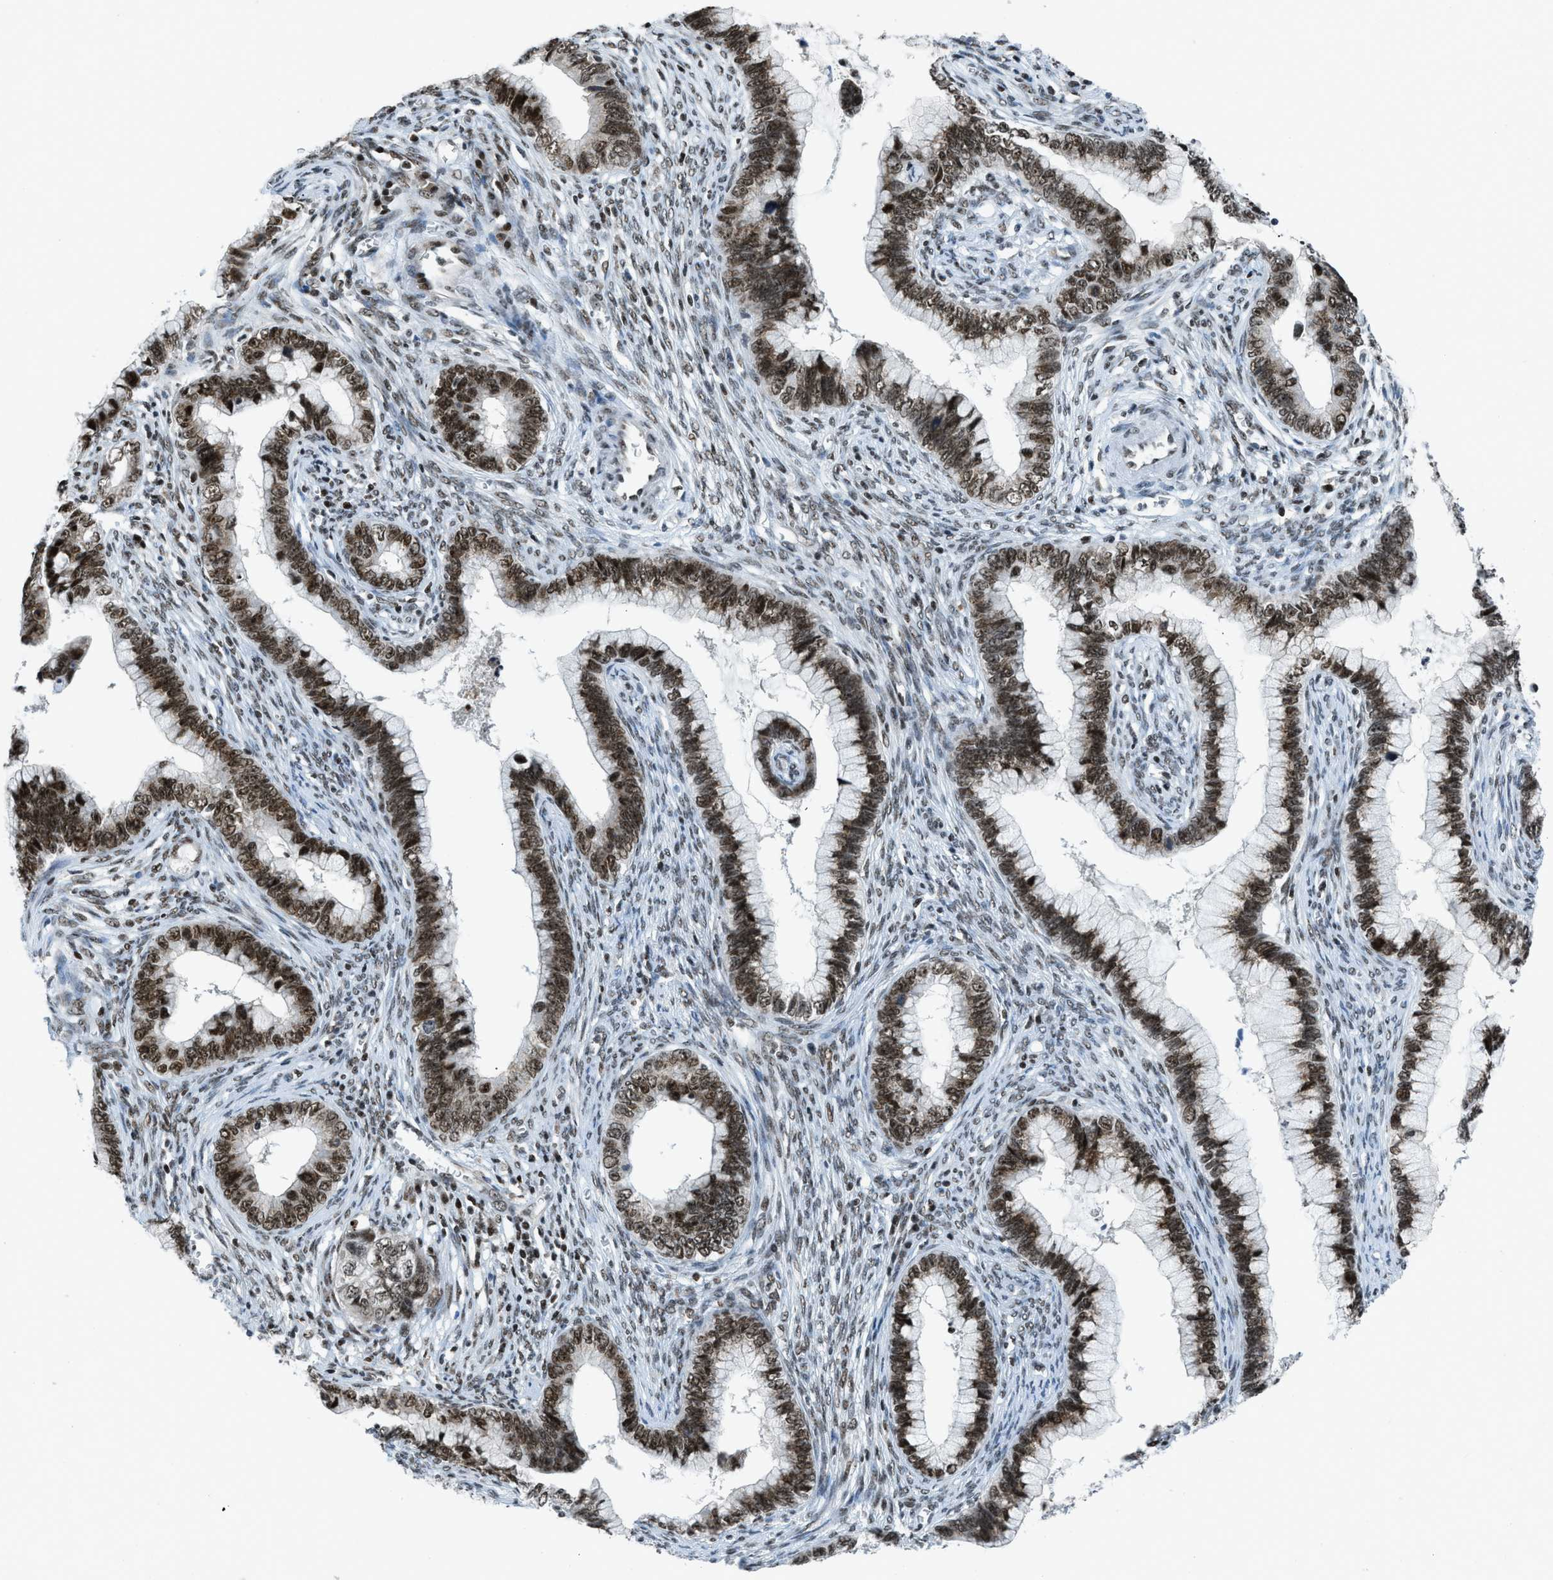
{"staining": {"intensity": "strong", "quantity": ">75%", "location": "nuclear"}, "tissue": "cervical cancer", "cell_type": "Tumor cells", "image_type": "cancer", "snomed": [{"axis": "morphology", "description": "Adenocarcinoma, NOS"}, {"axis": "topography", "description": "Cervix"}], "caption": "This is a micrograph of IHC staining of cervical cancer, which shows strong staining in the nuclear of tumor cells.", "gene": "RAD51B", "patient": {"sex": "female", "age": 44}}